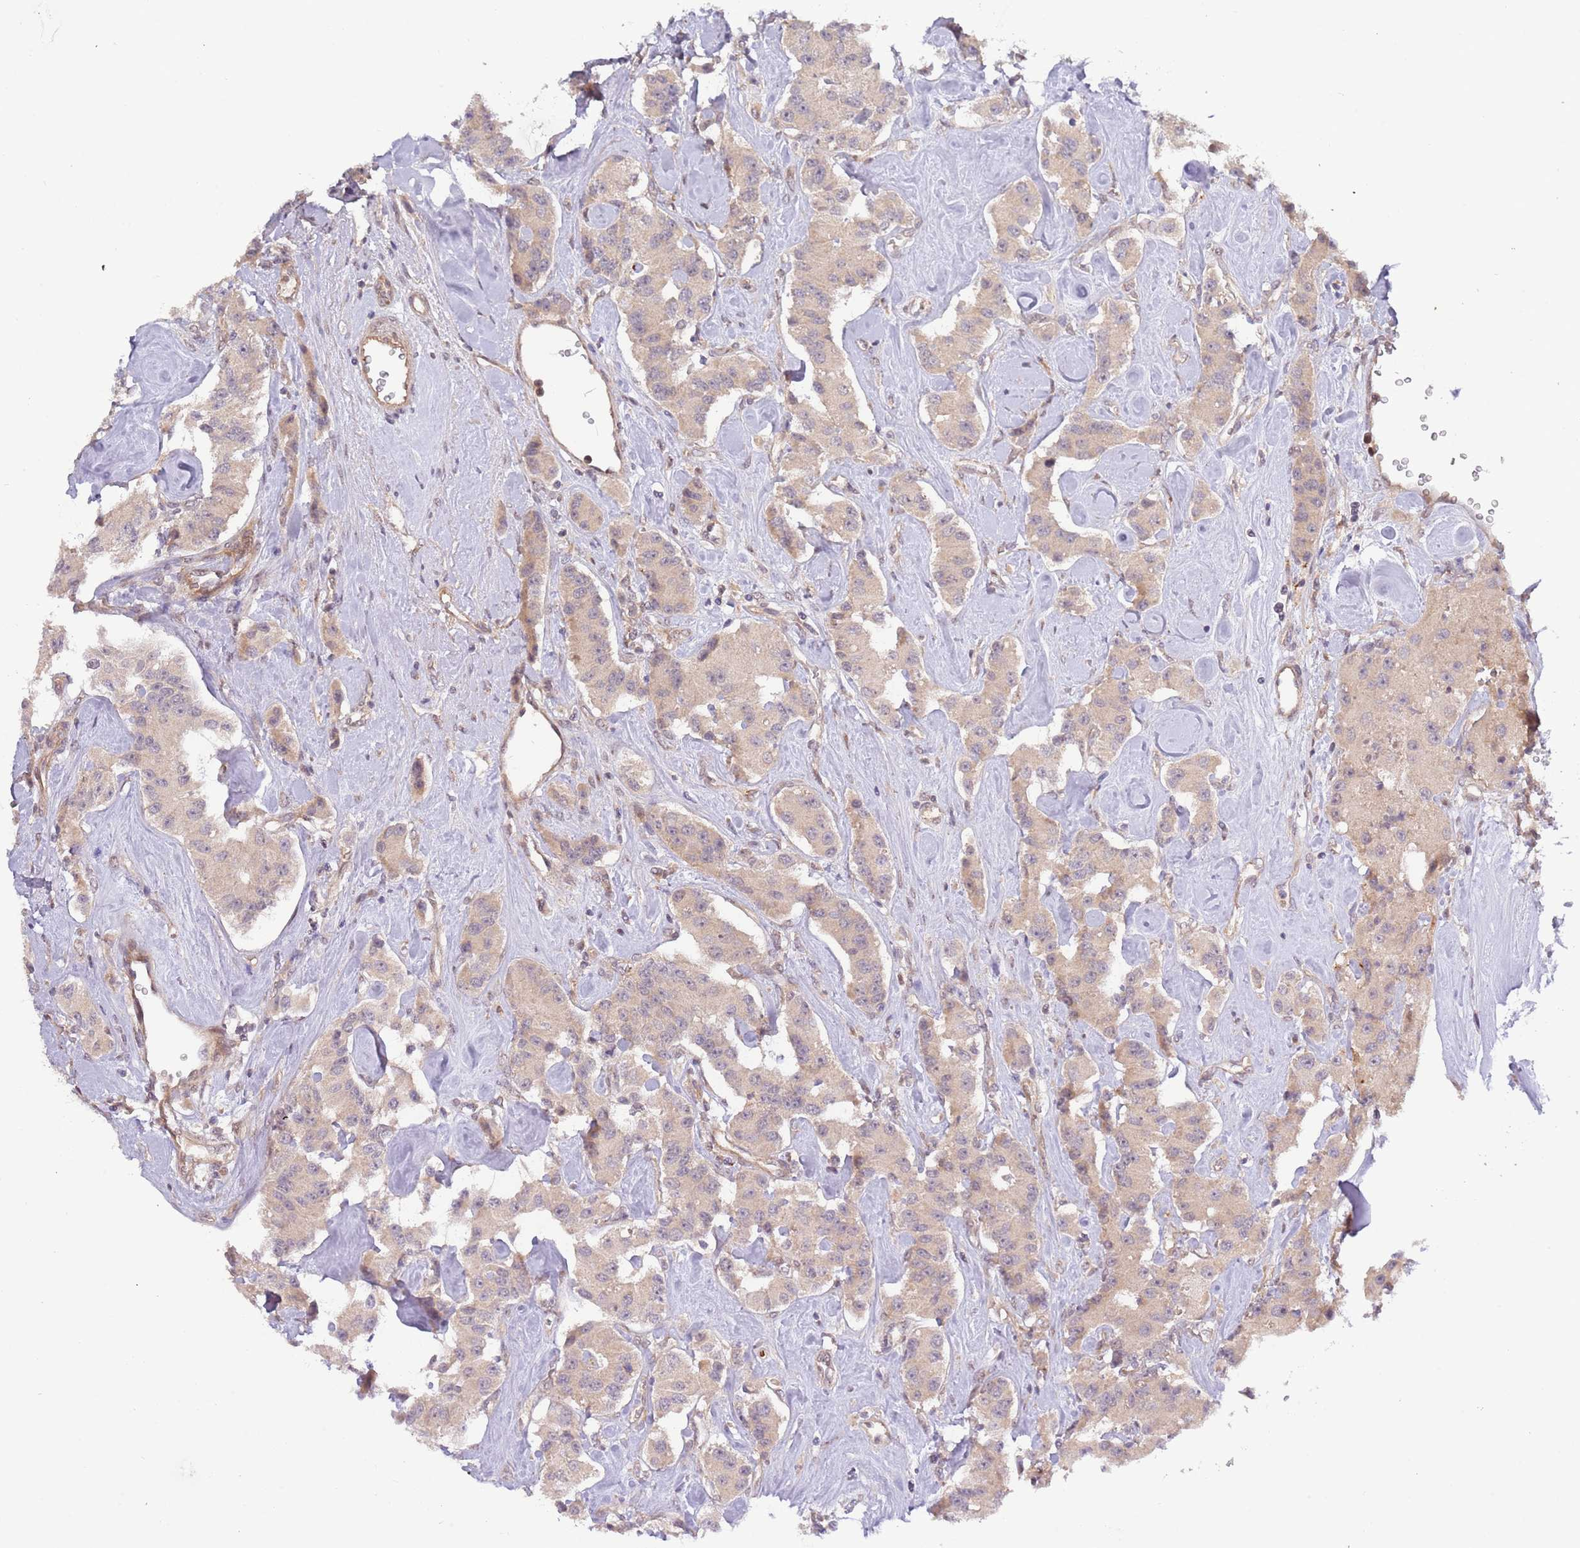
{"staining": {"intensity": "weak", "quantity": "25%-75%", "location": "cytoplasmic/membranous"}, "tissue": "carcinoid", "cell_type": "Tumor cells", "image_type": "cancer", "snomed": [{"axis": "morphology", "description": "Carcinoid, malignant, NOS"}, {"axis": "topography", "description": "Pancreas"}], "caption": "Weak cytoplasmic/membranous expression for a protein is appreciated in about 25%-75% of tumor cells of carcinoid using IHC.", "gene": "PRR16", "patient": {"sex": "male", "age": 41}}